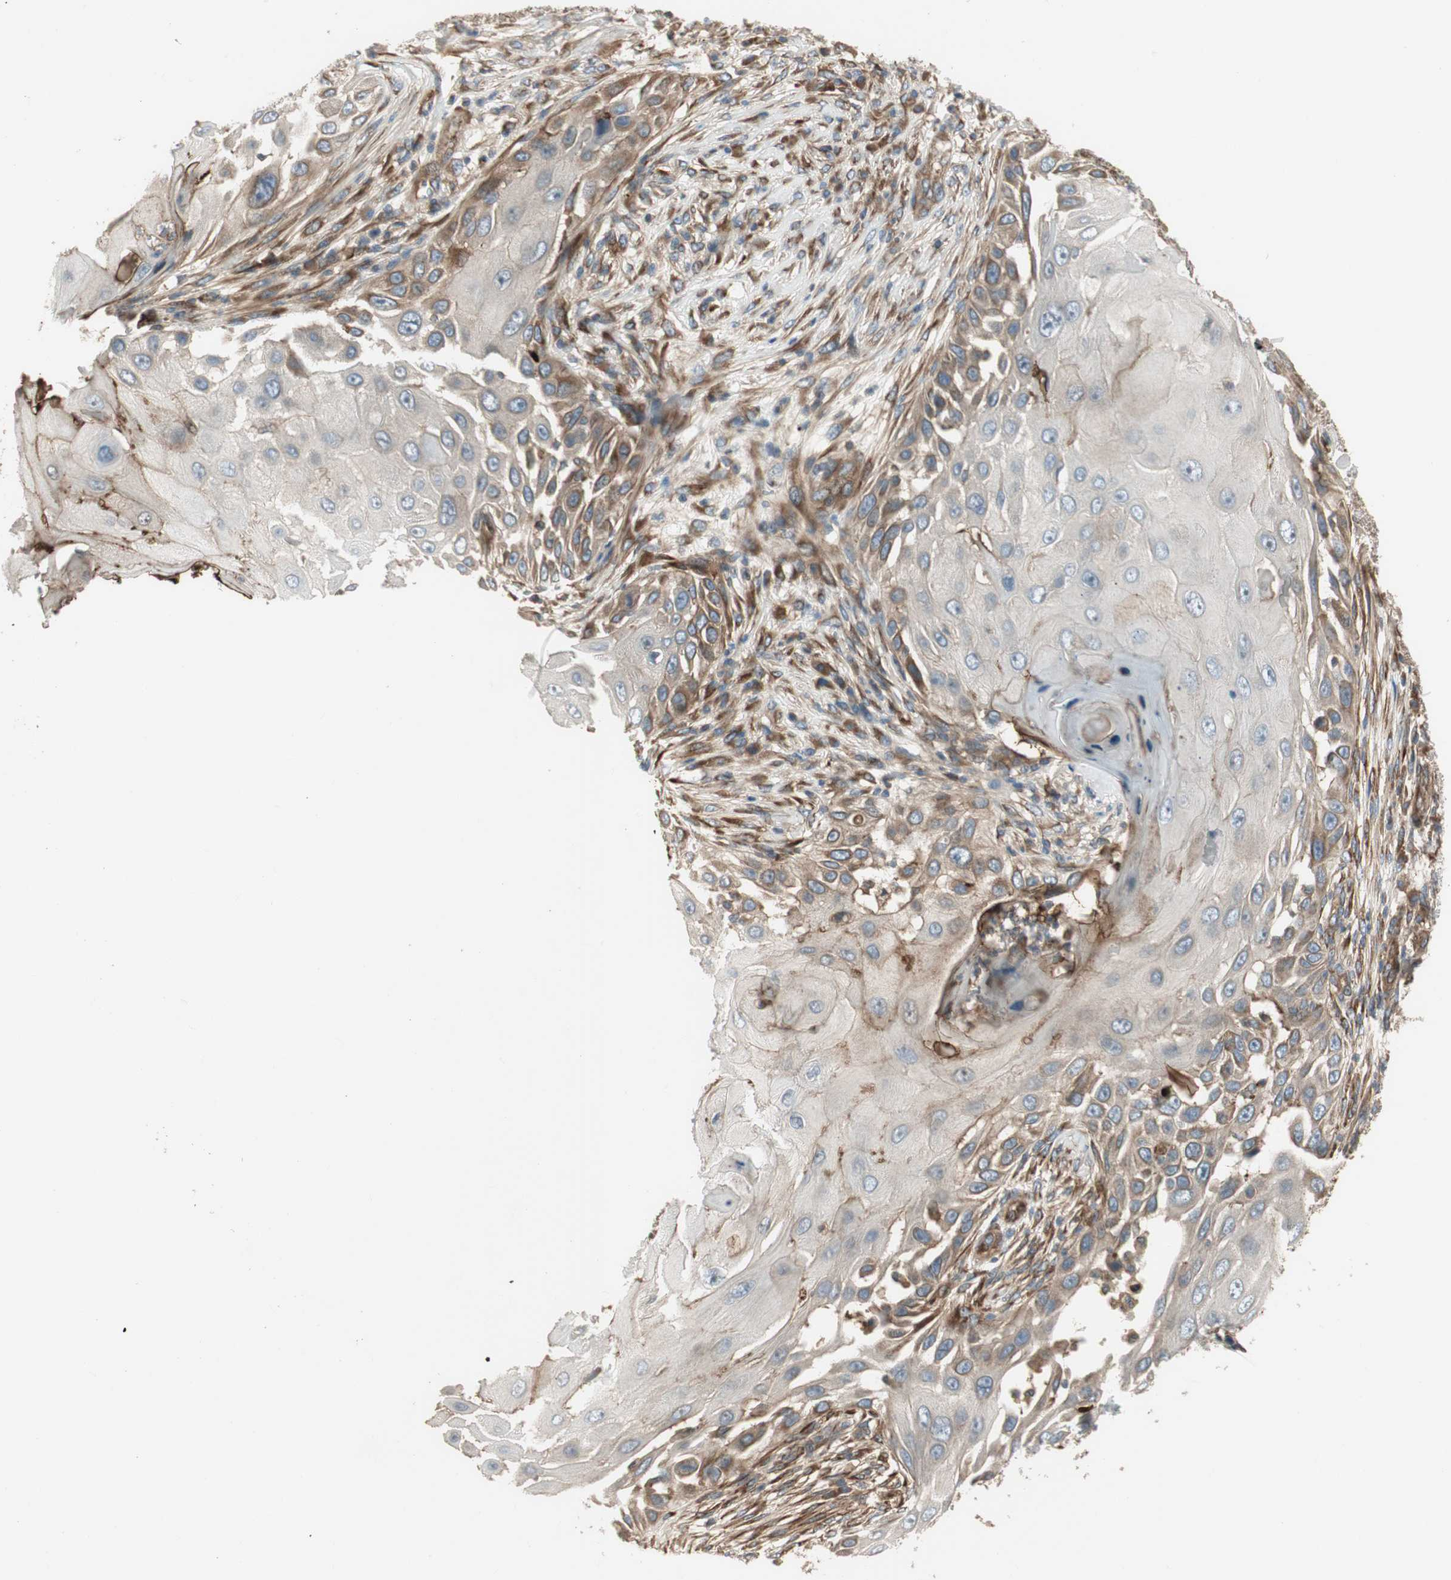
{"staining": {"intensity": "moderate", "quantity": ">75%", "location": "cytoplasmic/membranous"}, "tissue": "skin cancer", "cell_type": "Tumor cells", "image_type": "cancer", "snomed": [{"axis": "morphology", "description": "Squamous cell carcinoma, NOS"}, {"axis": "topography", "description": "Skin"}], "caption": "Brown immunohistochemical staining in skin squamous cell carcinoma reveals moderate cytoplasmic/membranous staining in about >75% of tumor cells. The protein is shown in brown color, while the nuclei are stained blue.", "gene": "PRKG1", "patient": {"sex": "female", "age": 44}}